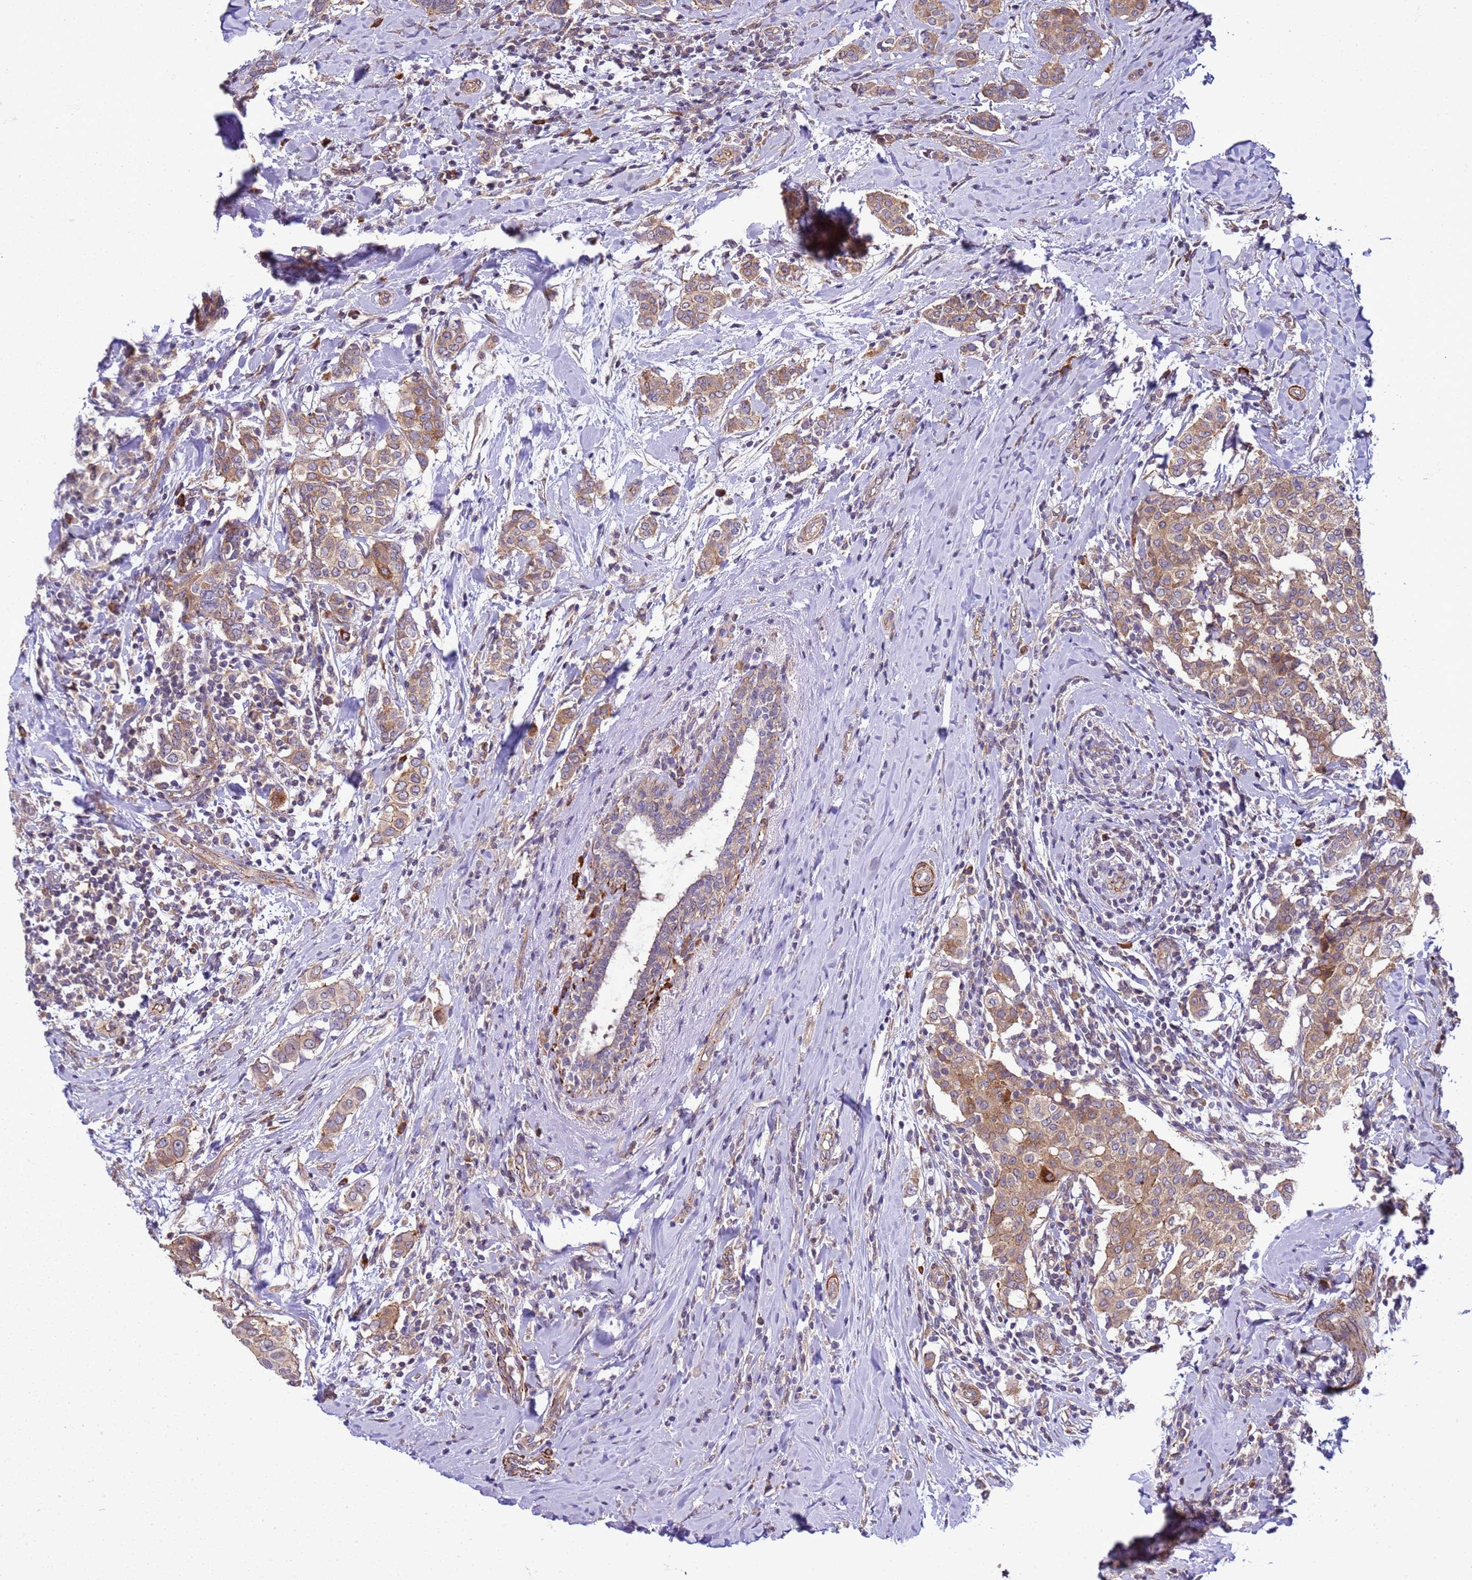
{"staining": {"intensity": "moderate", "quantity": ">75%", "location": "cytoplasmic/membranous"}, "tissue": "breast cancer", "cell_type": "Tumor cells", "image_type": "cancer", "snomed": [{"axis": "morphology", "description": "Lobular carcinoma"}, {"axis": "topography", "description": "Breast"}], "caption": "Protein staining of lobular carcinoma (breast) tissue demonstrates moderate cytoplasmic/membranous staining in about >75% of tumor cells.", "gene": "GEN1", "patient": {"sex": "female", "age": 51}}